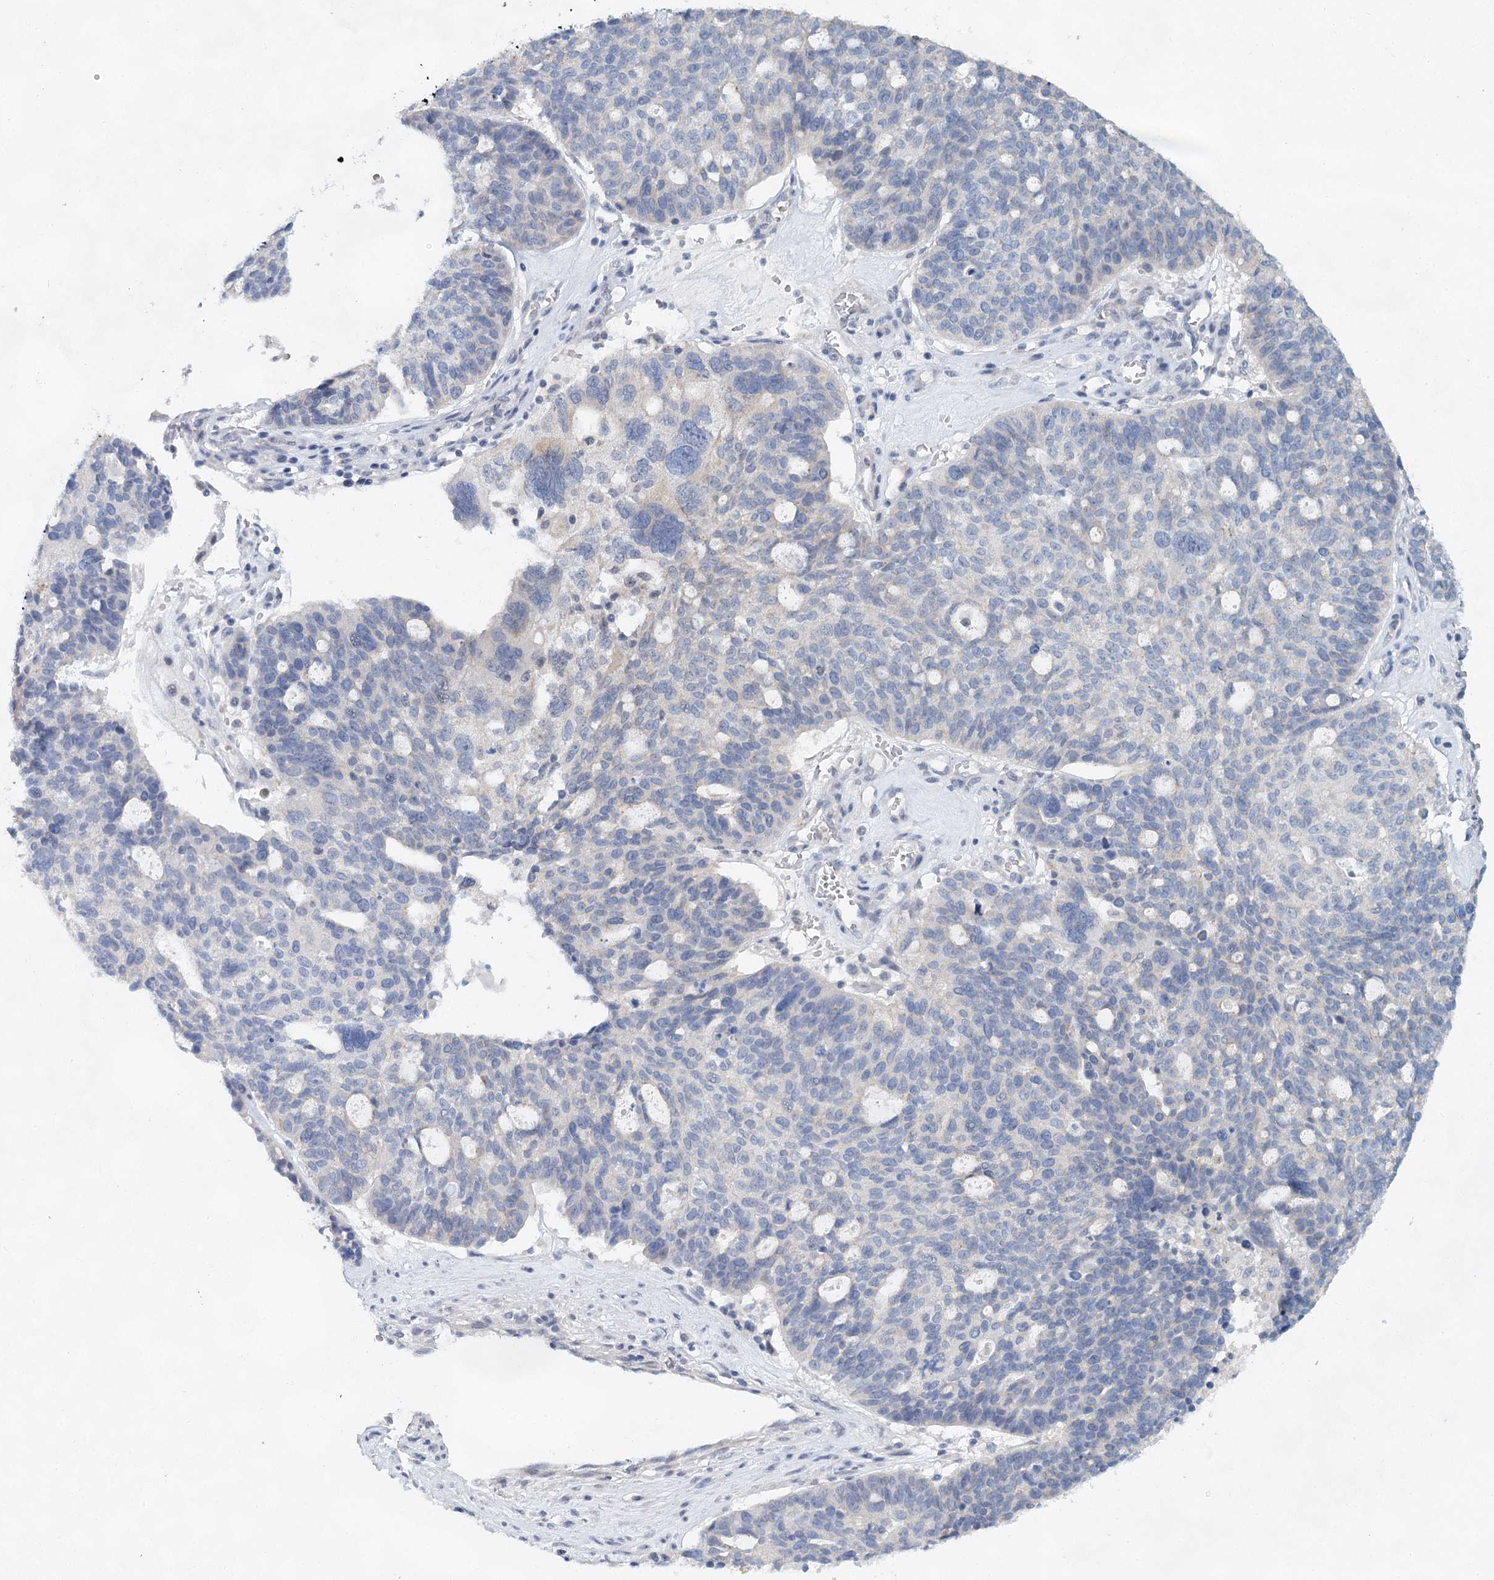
{"staining": {"intensity": "negative", "quantity": "none", "location": "none"}, "tissue": "ovarian cancer", "cell_type": "Tumor cells", "image_type": "cancer", "snomed": [{"axis": "morphology", "description": "Cystadenocarcinoma, serous, NOS"}, {"axis": "topography", "description": "Ovary"}], "caption": "Immunohistochemistry of serous cystadenocarcinoma (ovarian) reveals no expression in tumor cells.", "gene": "BLTP1", "patient": {"sex": "female", "age": 59}}